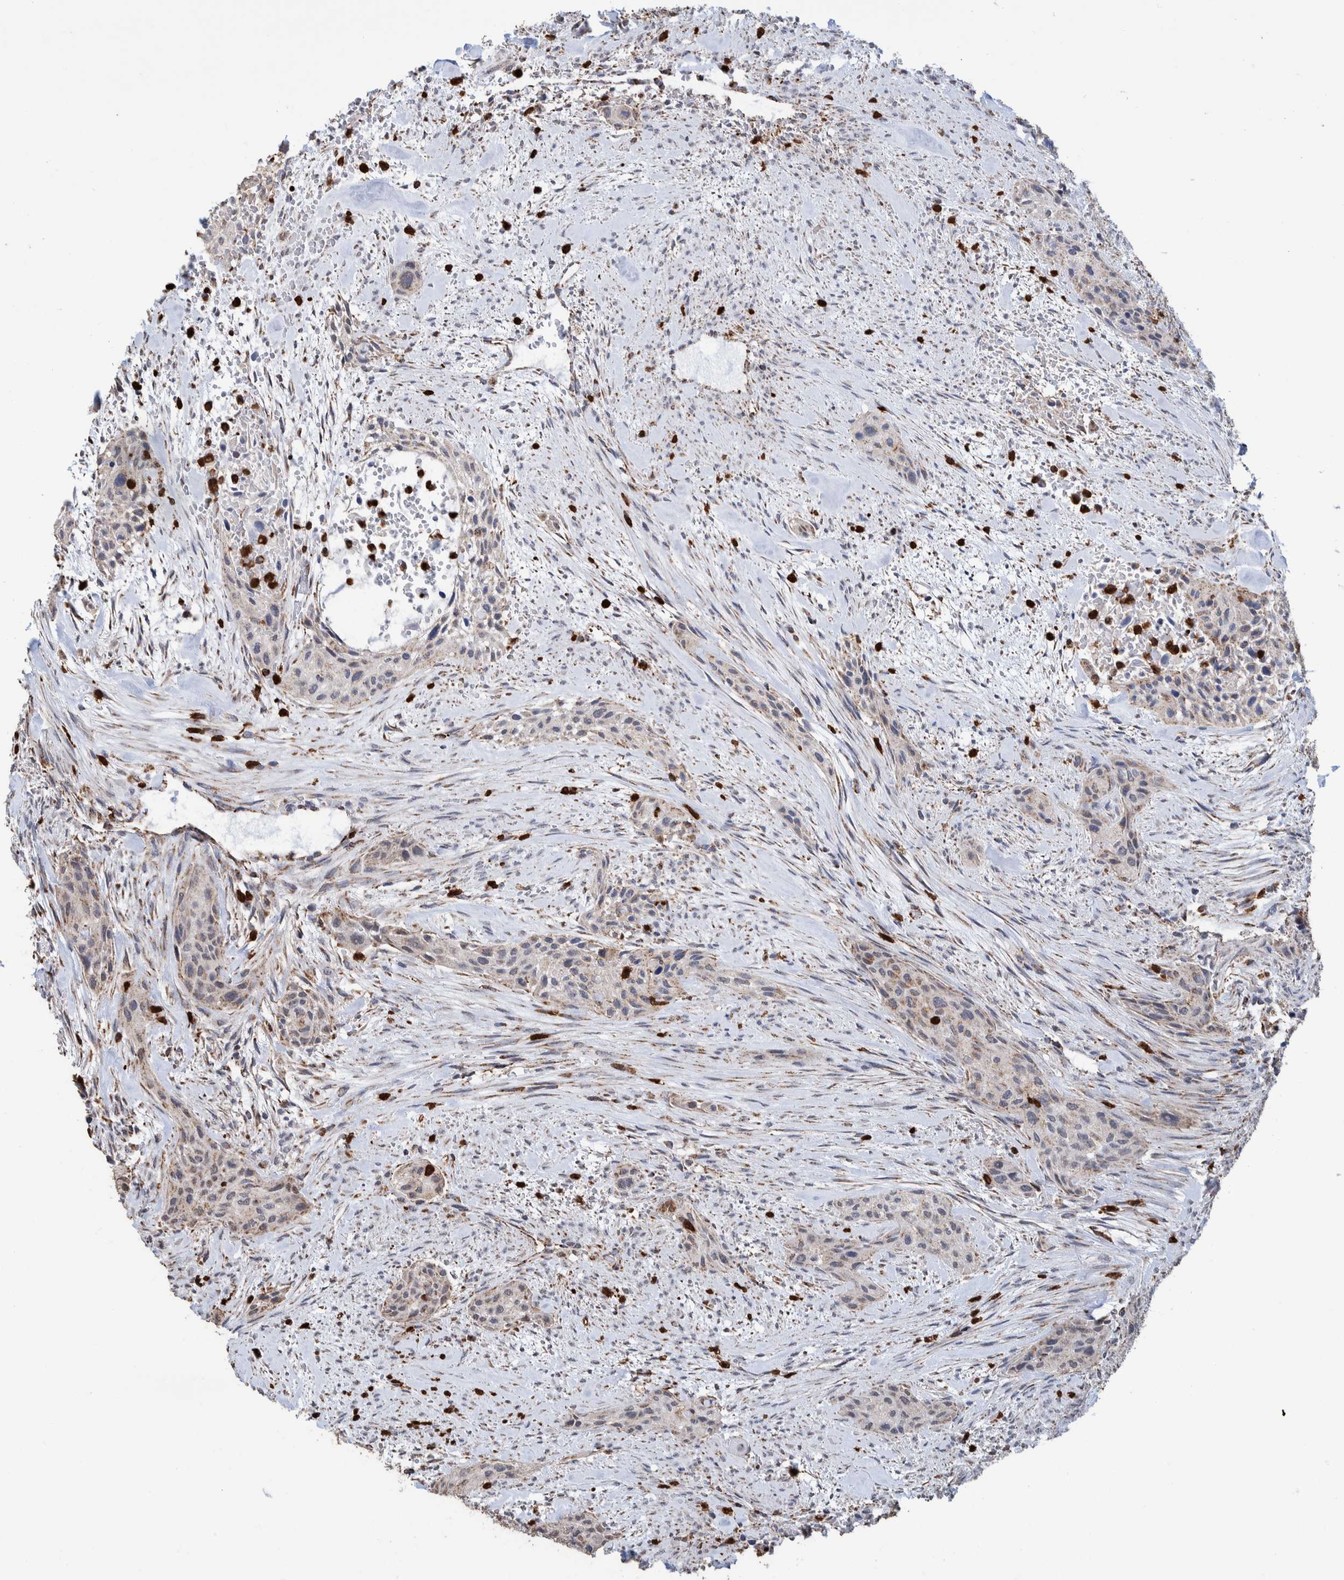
{"staining": {"intensity": "weak", "quantity": "<25%", "location": "cytoplasmic/membranous"}, "tissue": "urothelial cancer", "cell_type": "Tumor cells", "image_type": "cancer", "snomed": [{"axis": "morphology", "description": "Urothelial carcinoma, High grade"}, {"axis": "topography", "description": "Urinary bladder"}], "caption": "DAB immunohistochemical staining of high-grade urothelial carcinoma exhibits no significant positivity in tumor cells.", "gene": "DECR1", "patient": {"sex": "male", "age": 35}}